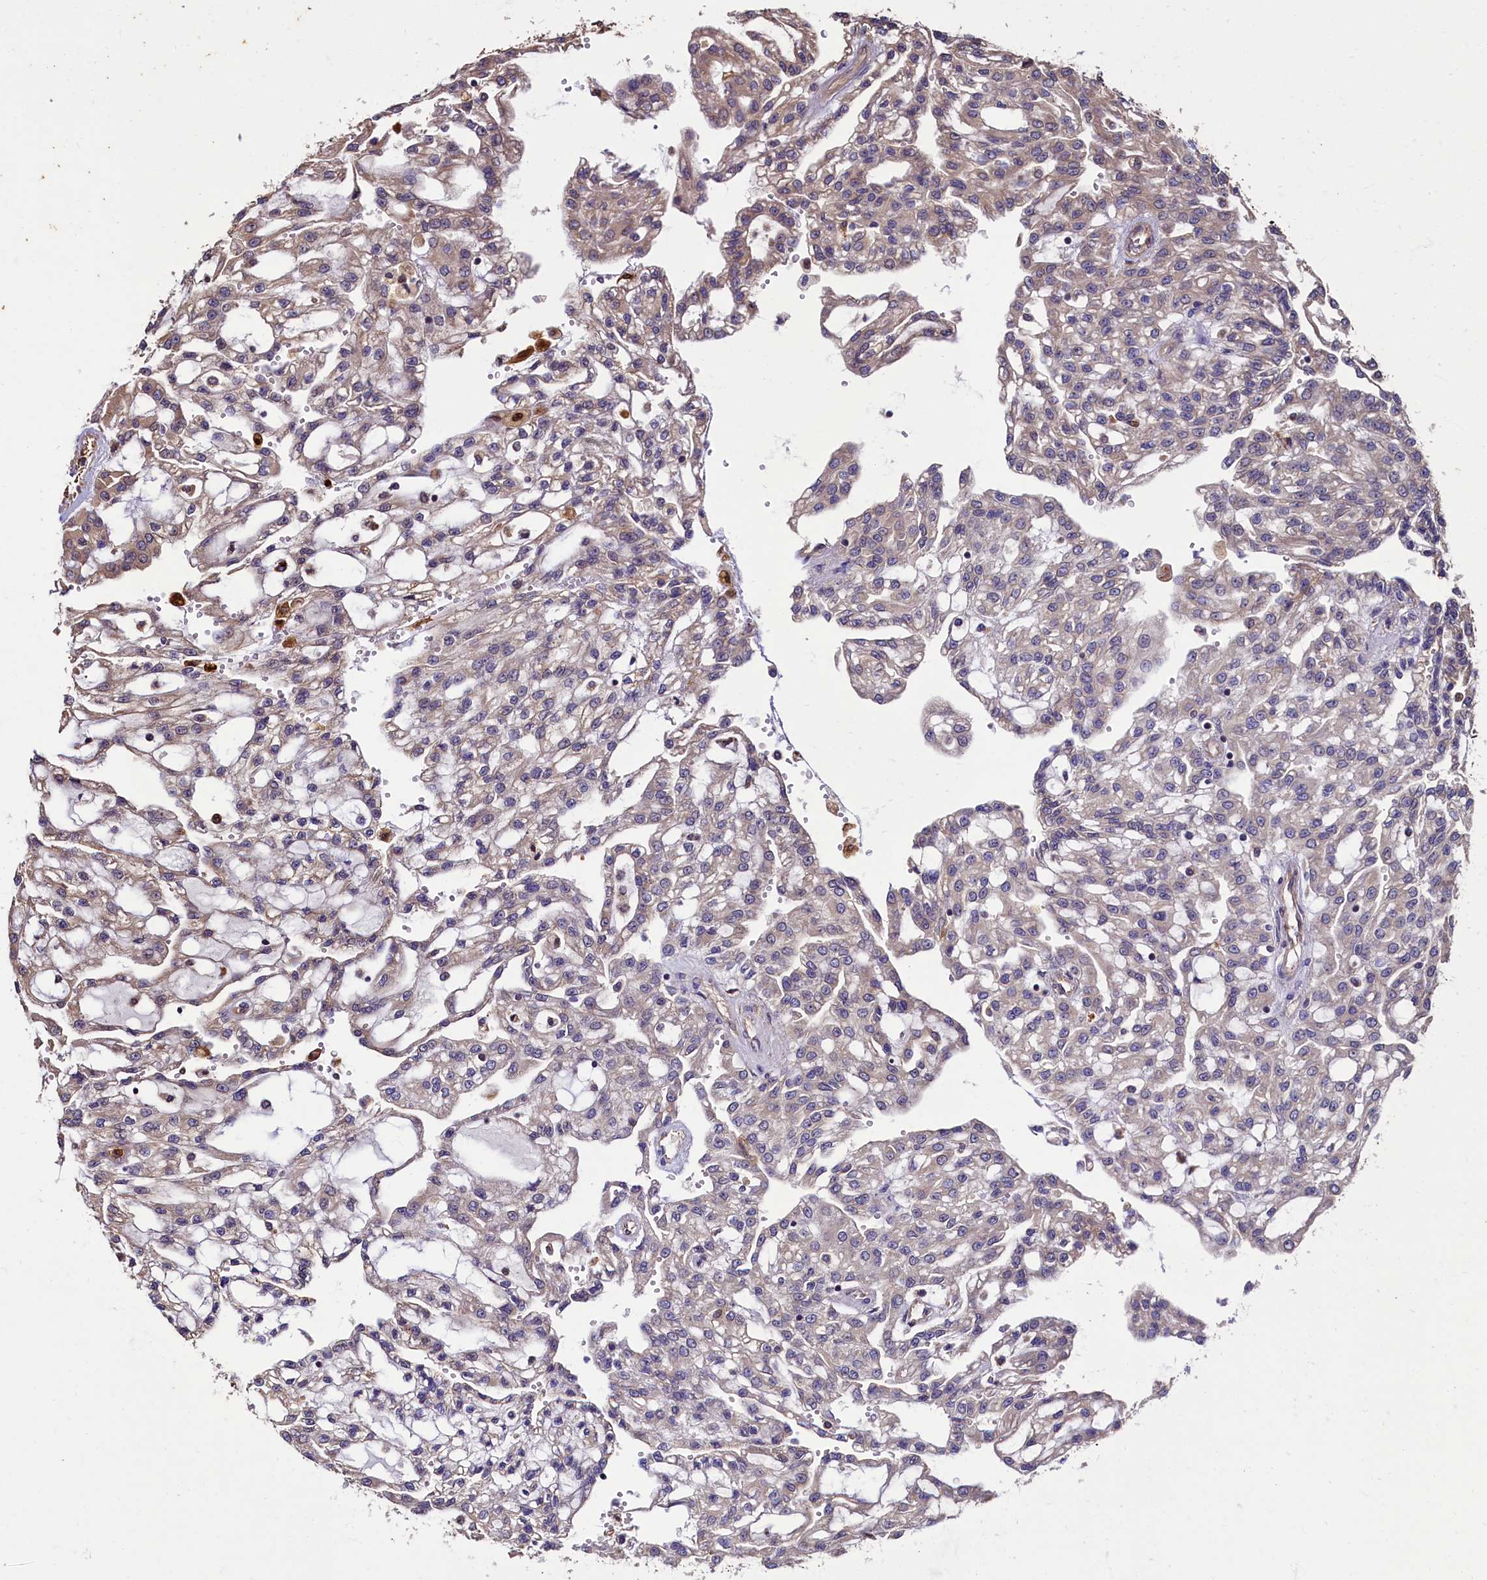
{"staining": {"intensity": "weak", "quantity": "<25%", "location": "cytoplasmic/membranous"}, "tissue": "renal cancer", "cell_type": "Tumor cells", "image_type": "cancer", "snomed": [{"axis": "morphology", "description": "Adenocarcinoma, NOS"}, {"axis": "topography", "description": "Kidney"}], "caption": "Immunohistochemistry (IHC) photomicrograph of neoplastic tissue: human renal adenocarcinoma stained with DAB (3,3'-diaminobenzidine) reveals no significant protein staining in tumor cells. (Immunohistochemistry (IHC), brightfield microscopy, high magnification).", "gene": "CCDC102B", "patient": {"sex": "male", "age": 63}}